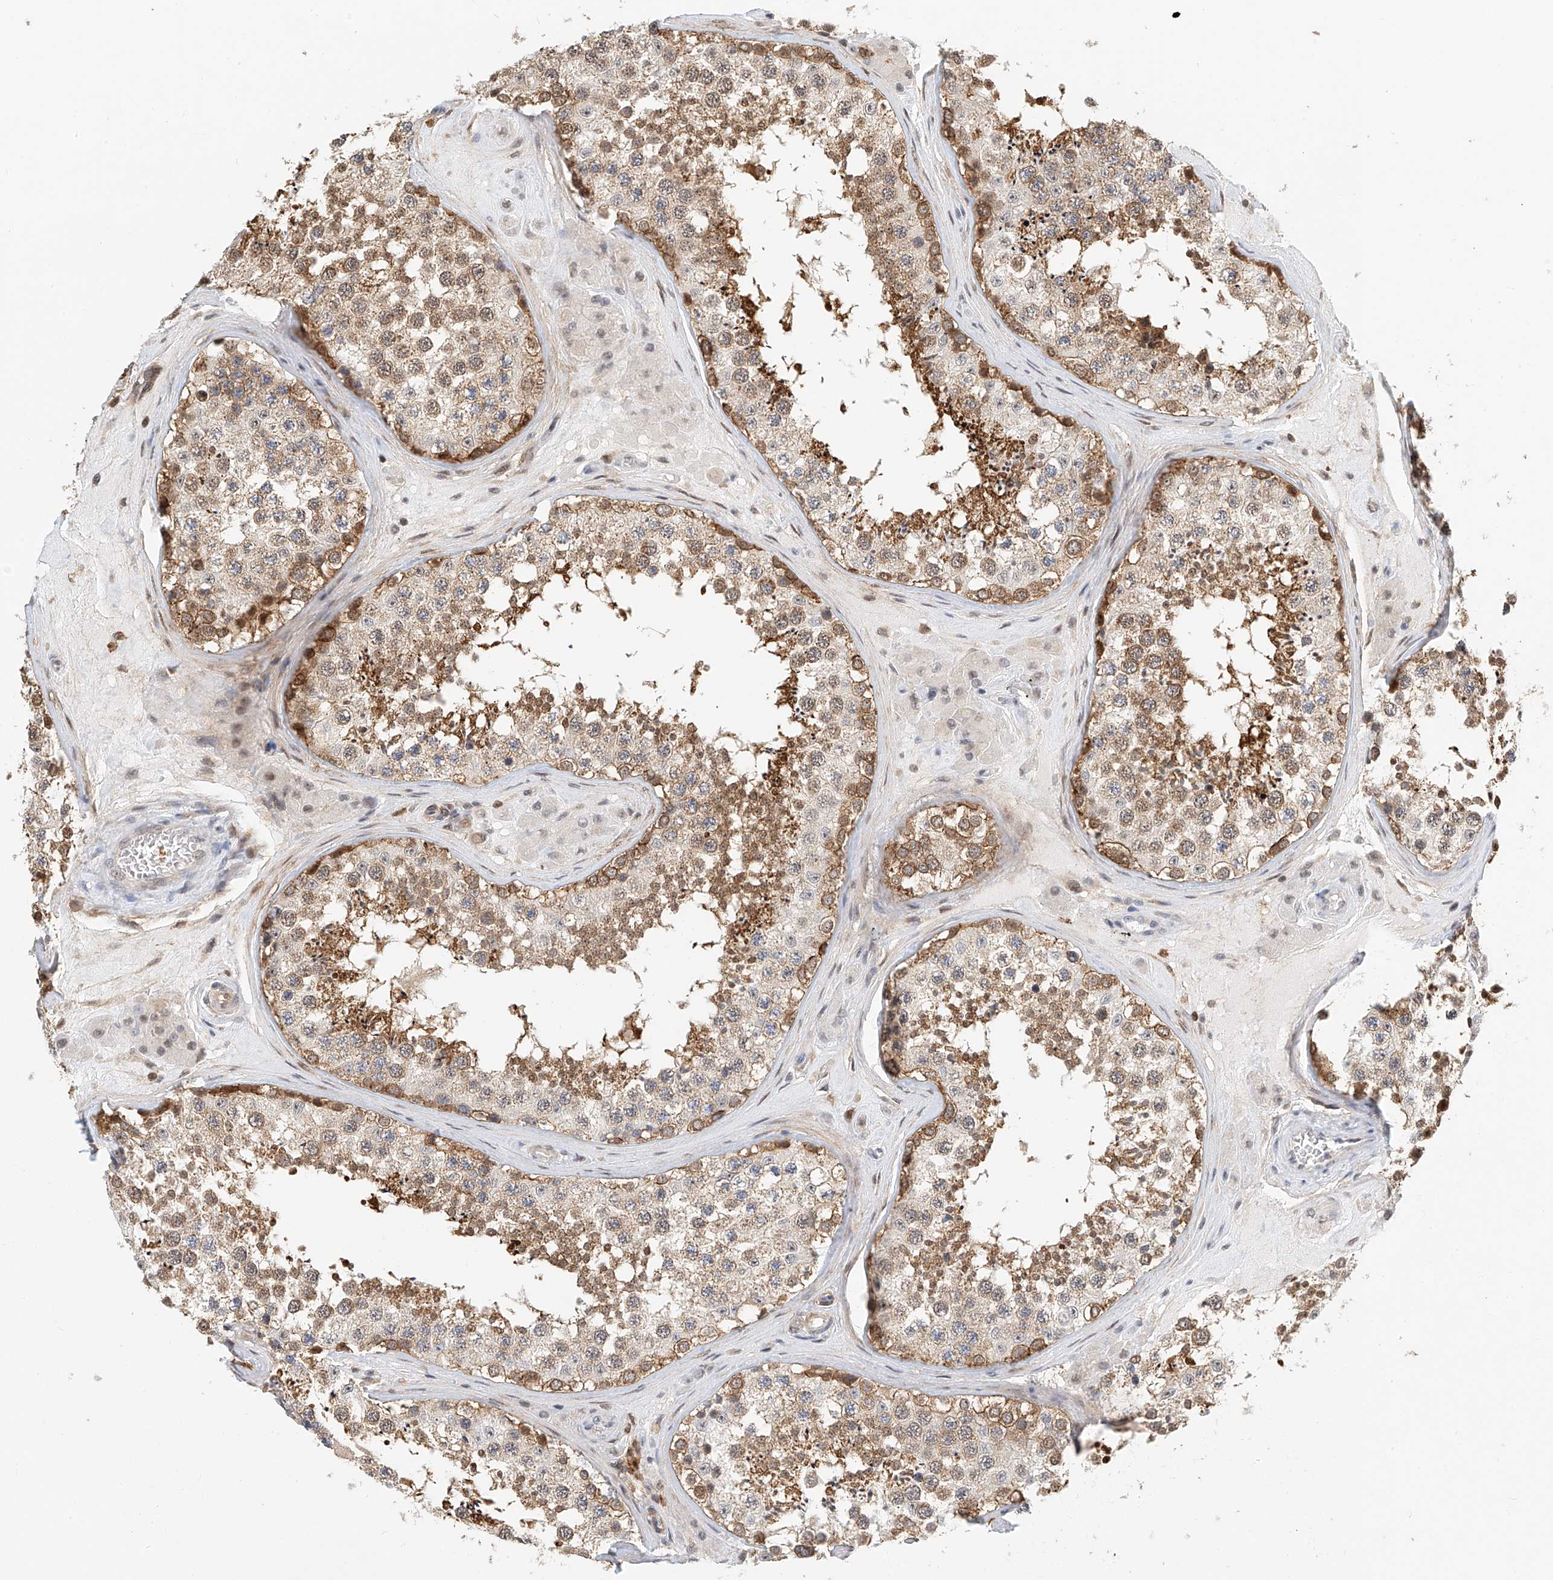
{"staining": {"intensity": "strong", "quantity": "25%-75%", "location": "cytoplasmic/membranous"}, "tissue": "testis", "cell_type": "Cells in seminiferous ducts", "image_type": "normal", "snomed": [{"axis": "morphology", "description": "Normal tissue, NOS"}, {"axis": "topography", "description": "Testis"}], "caption": "Protein staining displays strong cytoplasmic/membranous expression in about 25%-75% of cells in seminiferous ducts in benign testis. (IHC, brightfield microscopy, high magnification).", "gene": "MICAL1", "patient": {"sex": "male", "age": 46}}